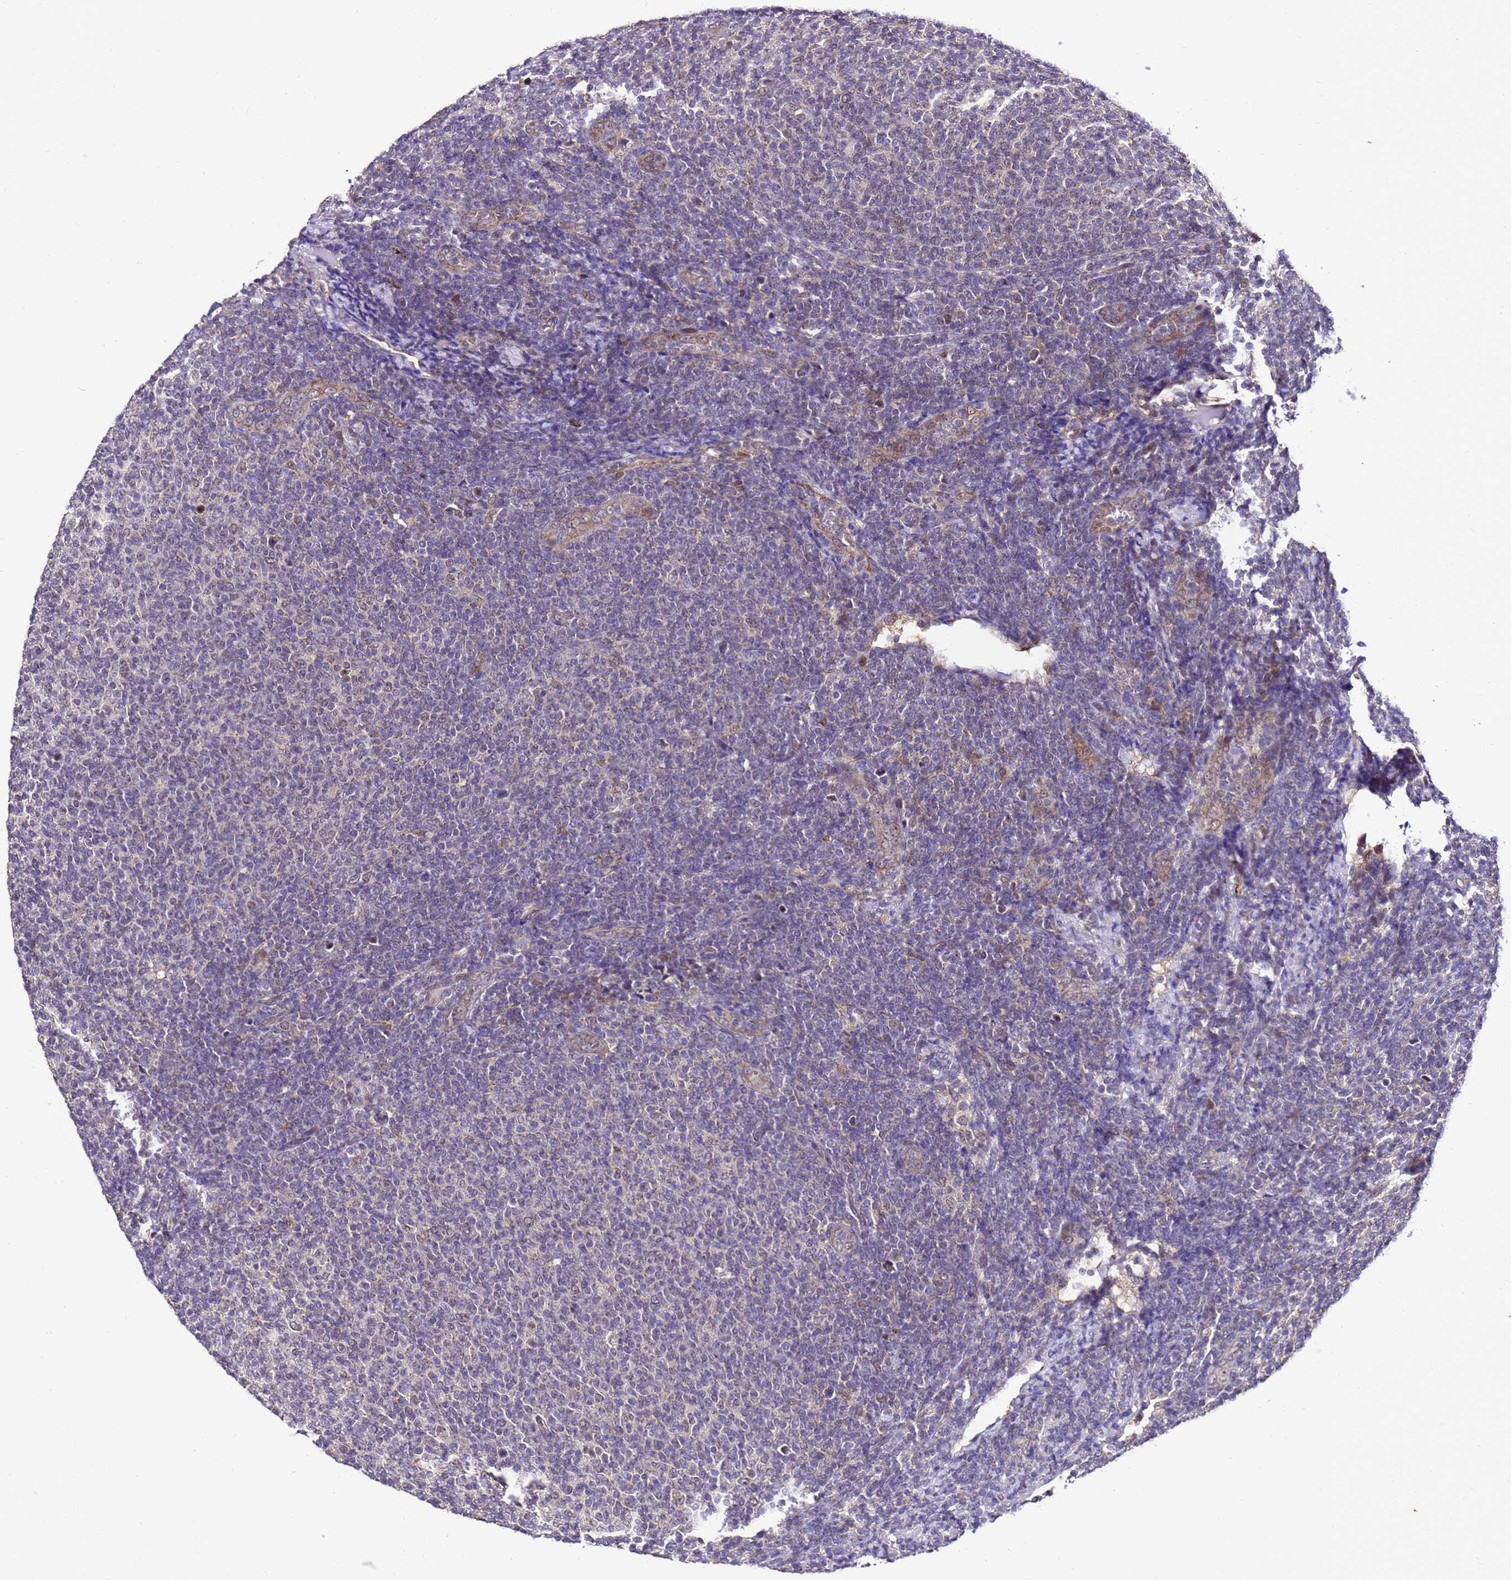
{"staining": {"intensity": "negative", "quantity": "none", "location": "none"}, "tissue": "lymphoma", "cell_type": "Tumor cells", "image_type": "cancer", "snomed": [{"axis": "morphology", "description": "Malignant lymphoma, non-Hodgkin's type, Low grade"}, {"axis": "topography", "description": "Lymph node"}], "caption": "High power microscopy histopathology image of an immunohistochemistry (IHC) micrograph of lymphoma, revealing no significant positivity in tumor cells.", "gene": "ZNF329", "patient": {"sex": "male", "age": 66}}